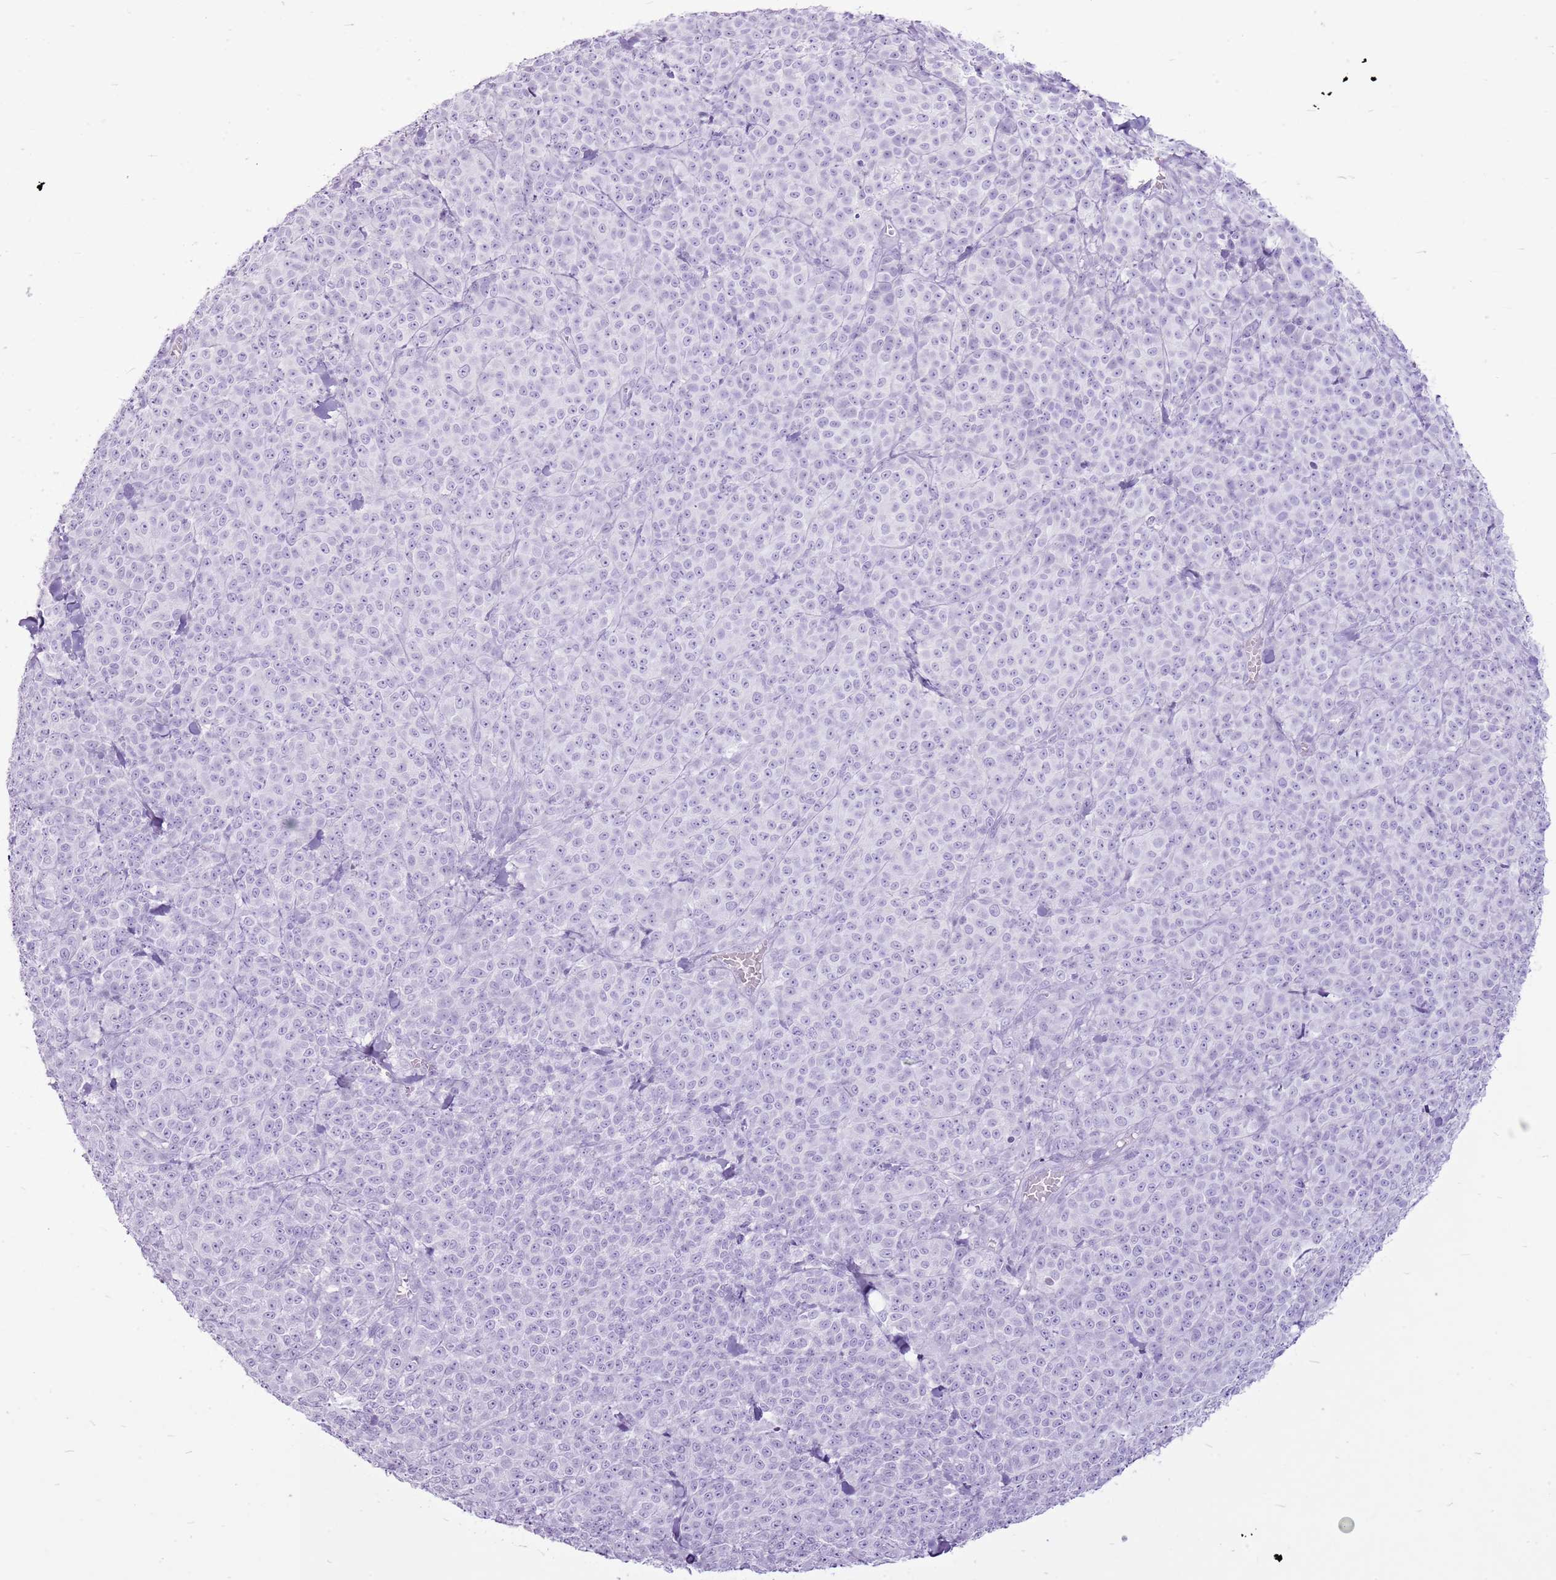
{"staining": {"intensity": "negative", "quantity": "none", "location": "none"}, "tissue": "melanoma", "cell_type": "Tumor cells", "image_type": "cancer", "snomed": [{"axis": "morphology", "description": "Normal tissue, NOS"}, {"axis": "morphology", "description": "Malignant melanoma, NOS"}, {"axis": "topography", "description": "Skin"}], "caption": "This is an immunohistochemistry histopathology image of malignant melanoma. There is no expression in tumor cells.", "gene": "CNFN", "patient": {"sex": "female", "age": 34}}